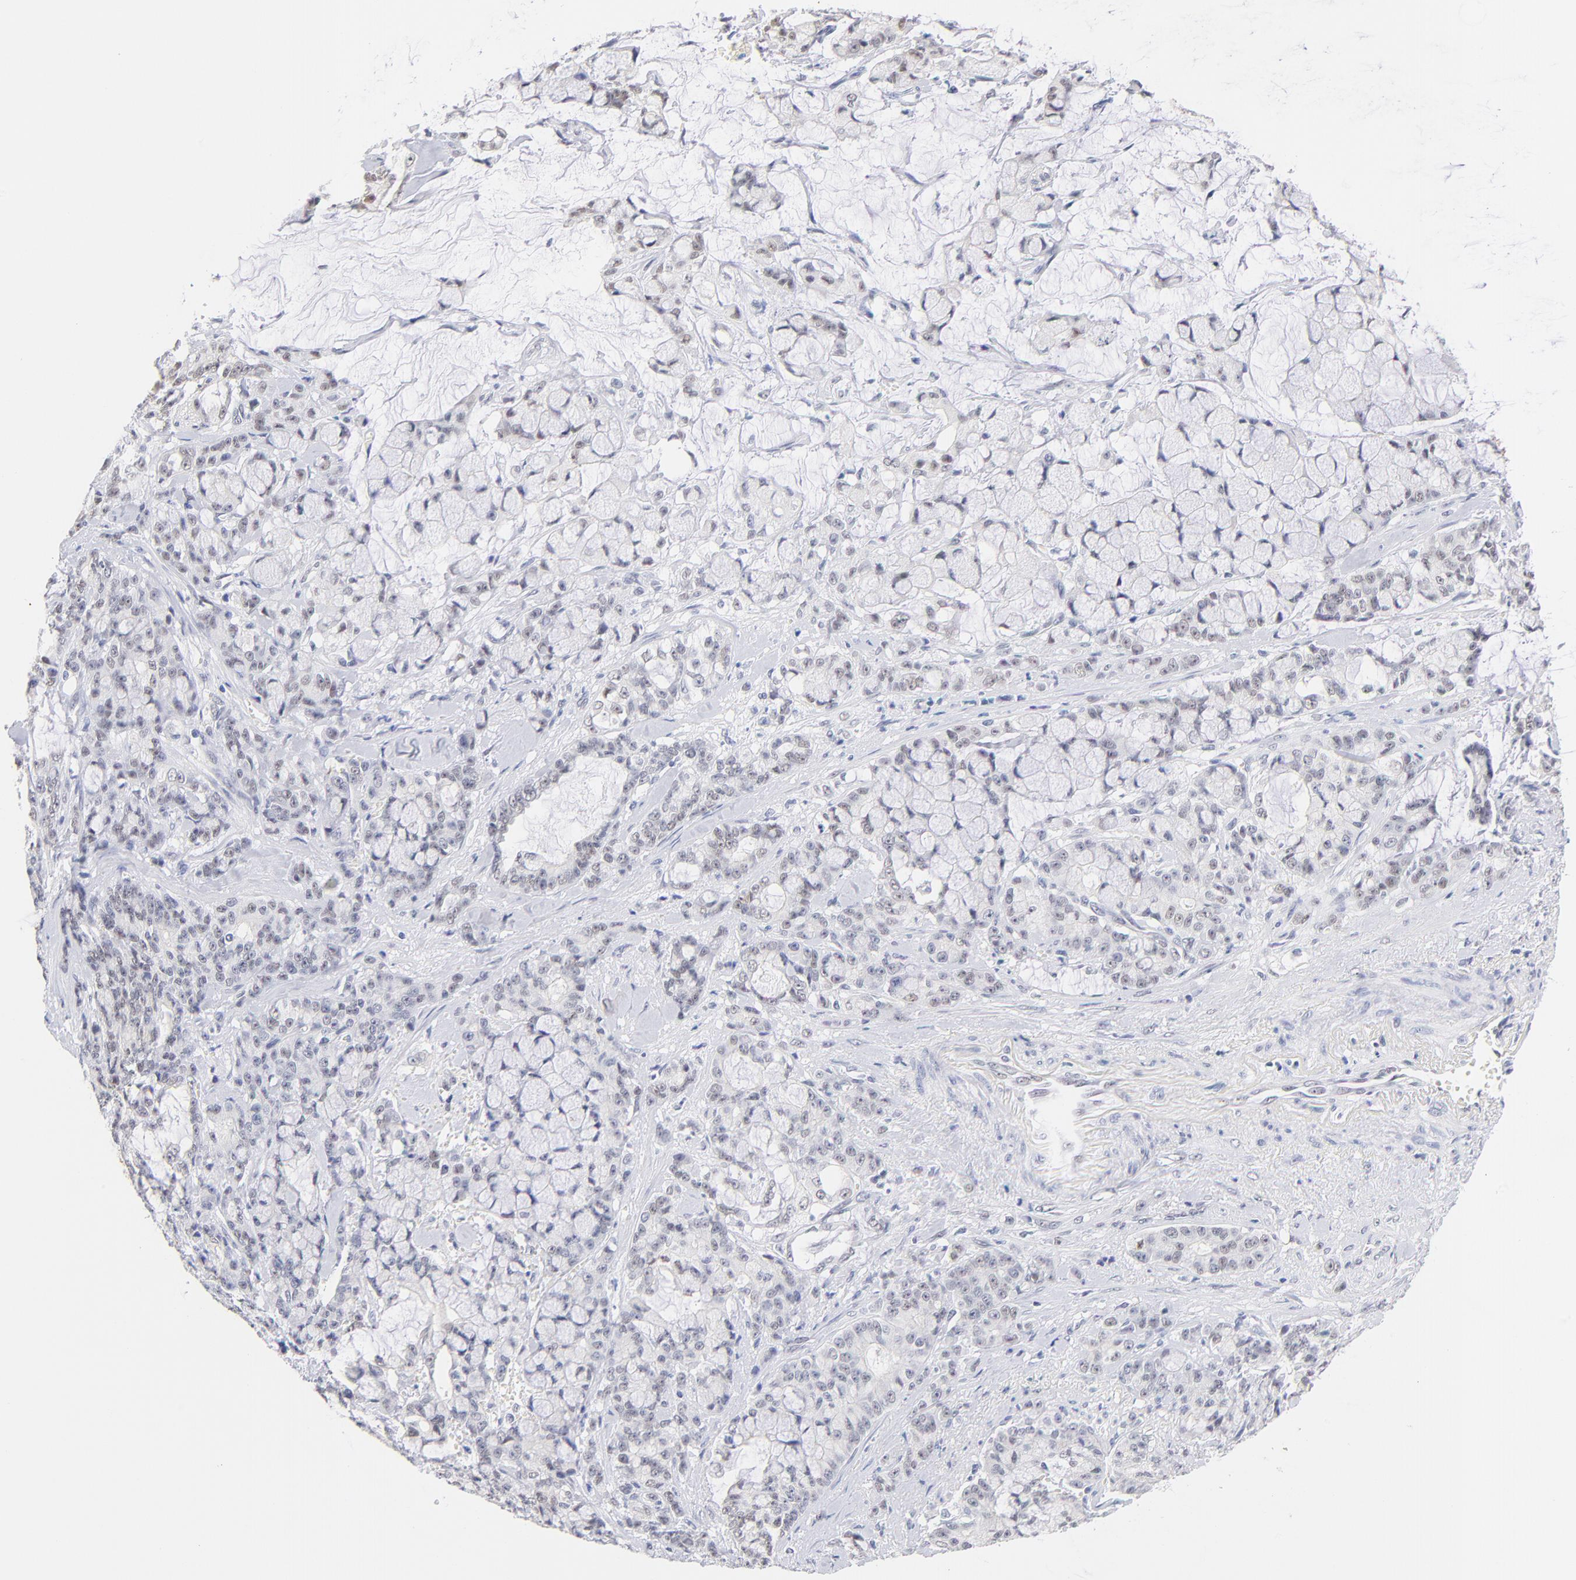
{"staining": {"intensity": "negative", "quantity": "none", "location": "none"}, "tissue": "pancreatic cancer", "cell_type": "Tumor cells", "image_type": "cancer", "snomed": [{"axis": "morphology", "description": "Adenocarcinoma, NOS"}, {"axis": "topography", "description": "Pancreas"}], "caption": "A histopathology image of pancreatic cancer (adenocarcinoma) stained for a protein exhibits no brown staining in tumor cells.", "gene": "ZNF74", "patient": {"sex": "female", "age": 73}}